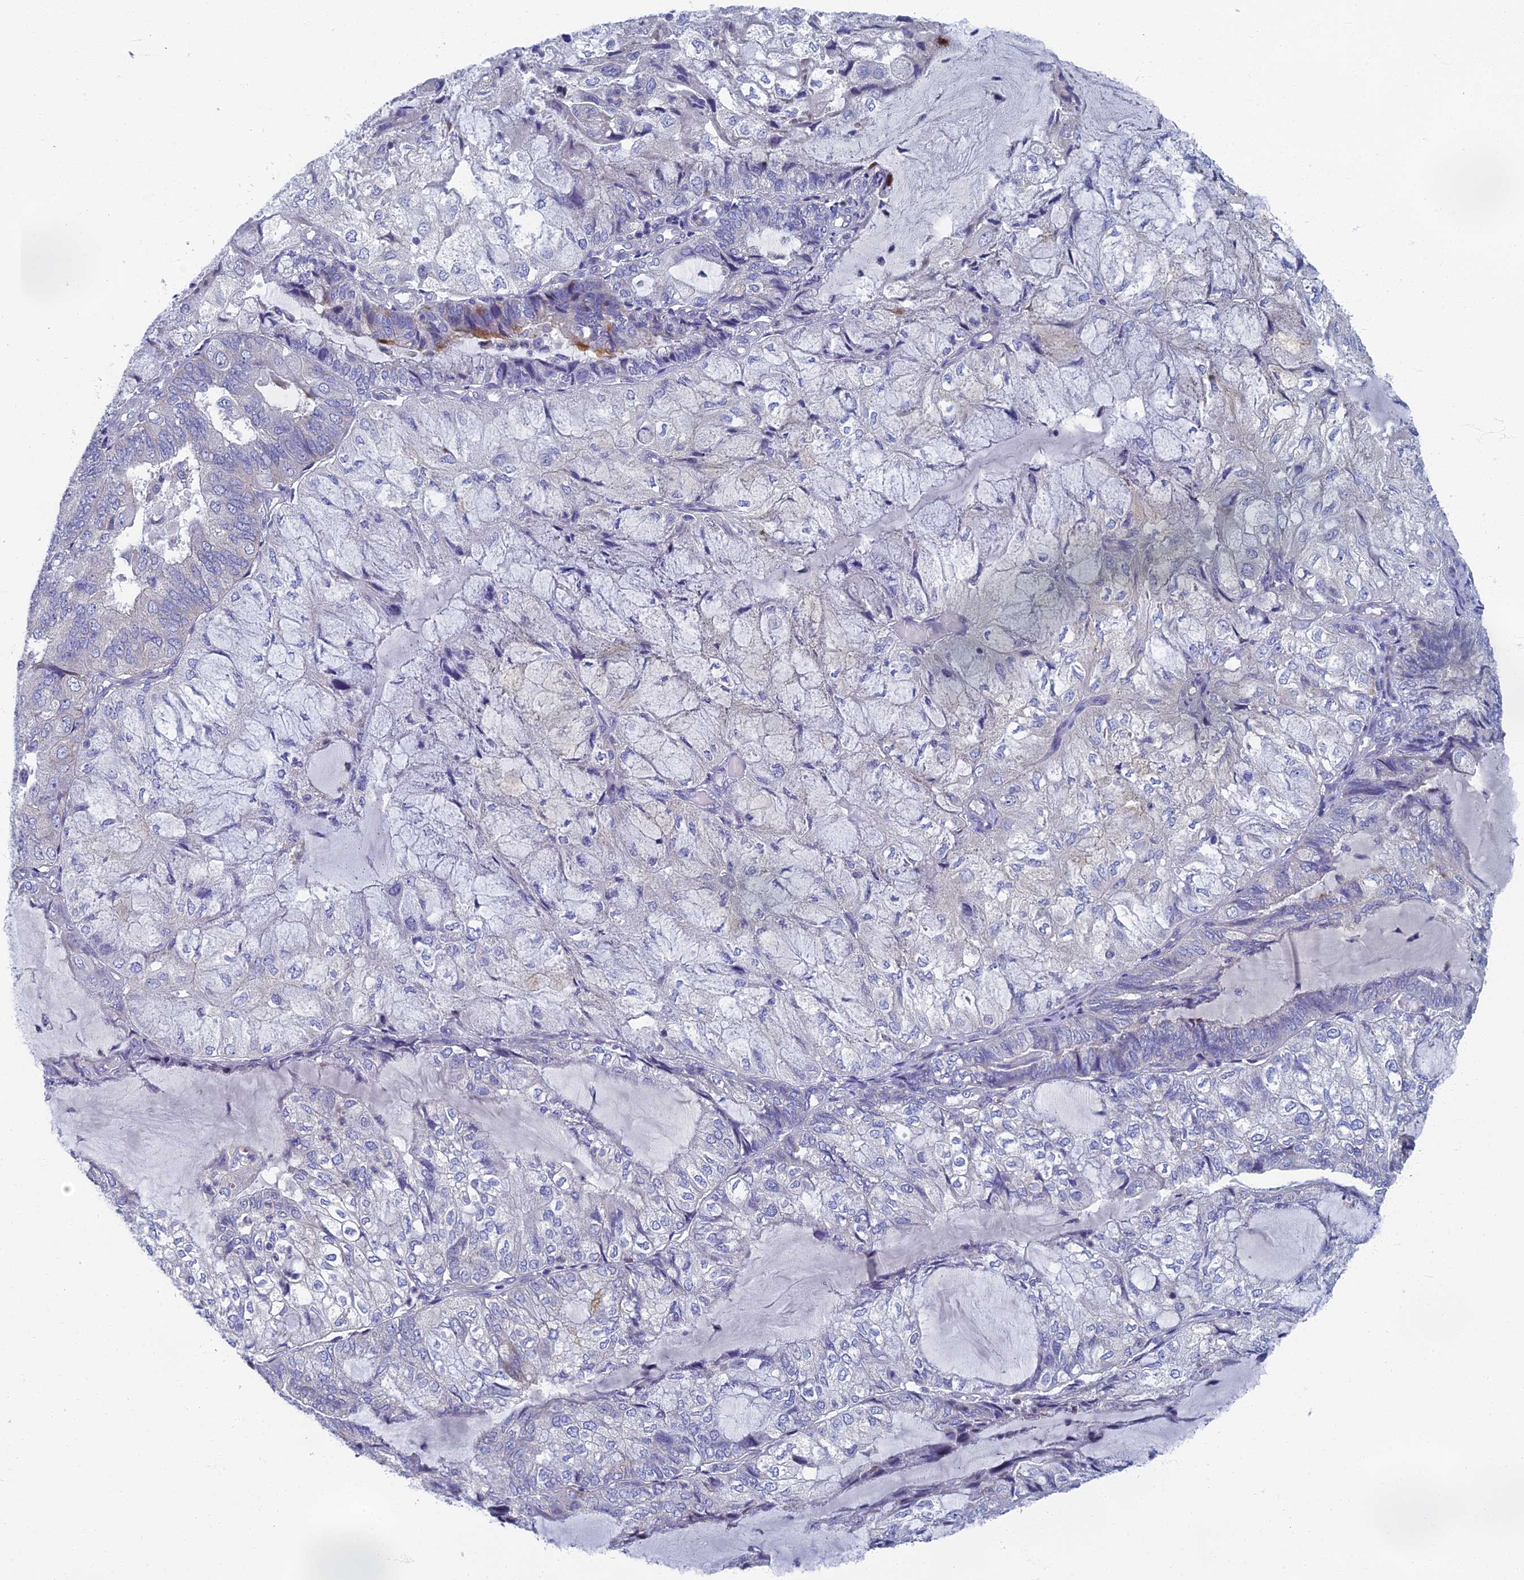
{"staining": {"intensity": "negative", "quantity": "none", "location": "none"}, "tissue": "endometrial cancer", "cell_type": "Tumor cells", "image_type": "cancer", "snomed": [{"axis": "morphology", "description": "Adenocarcinoma, NOS"}, {"axis": "topography", "description": "Endometrium"}], "caption": "This is an immunohistochemistry micrograph of adenocarcinoma (endometrial). There is no positivity in tumor cells.", "gene": "SPIN4", "patient": {"sex": "female", "age": 81}}